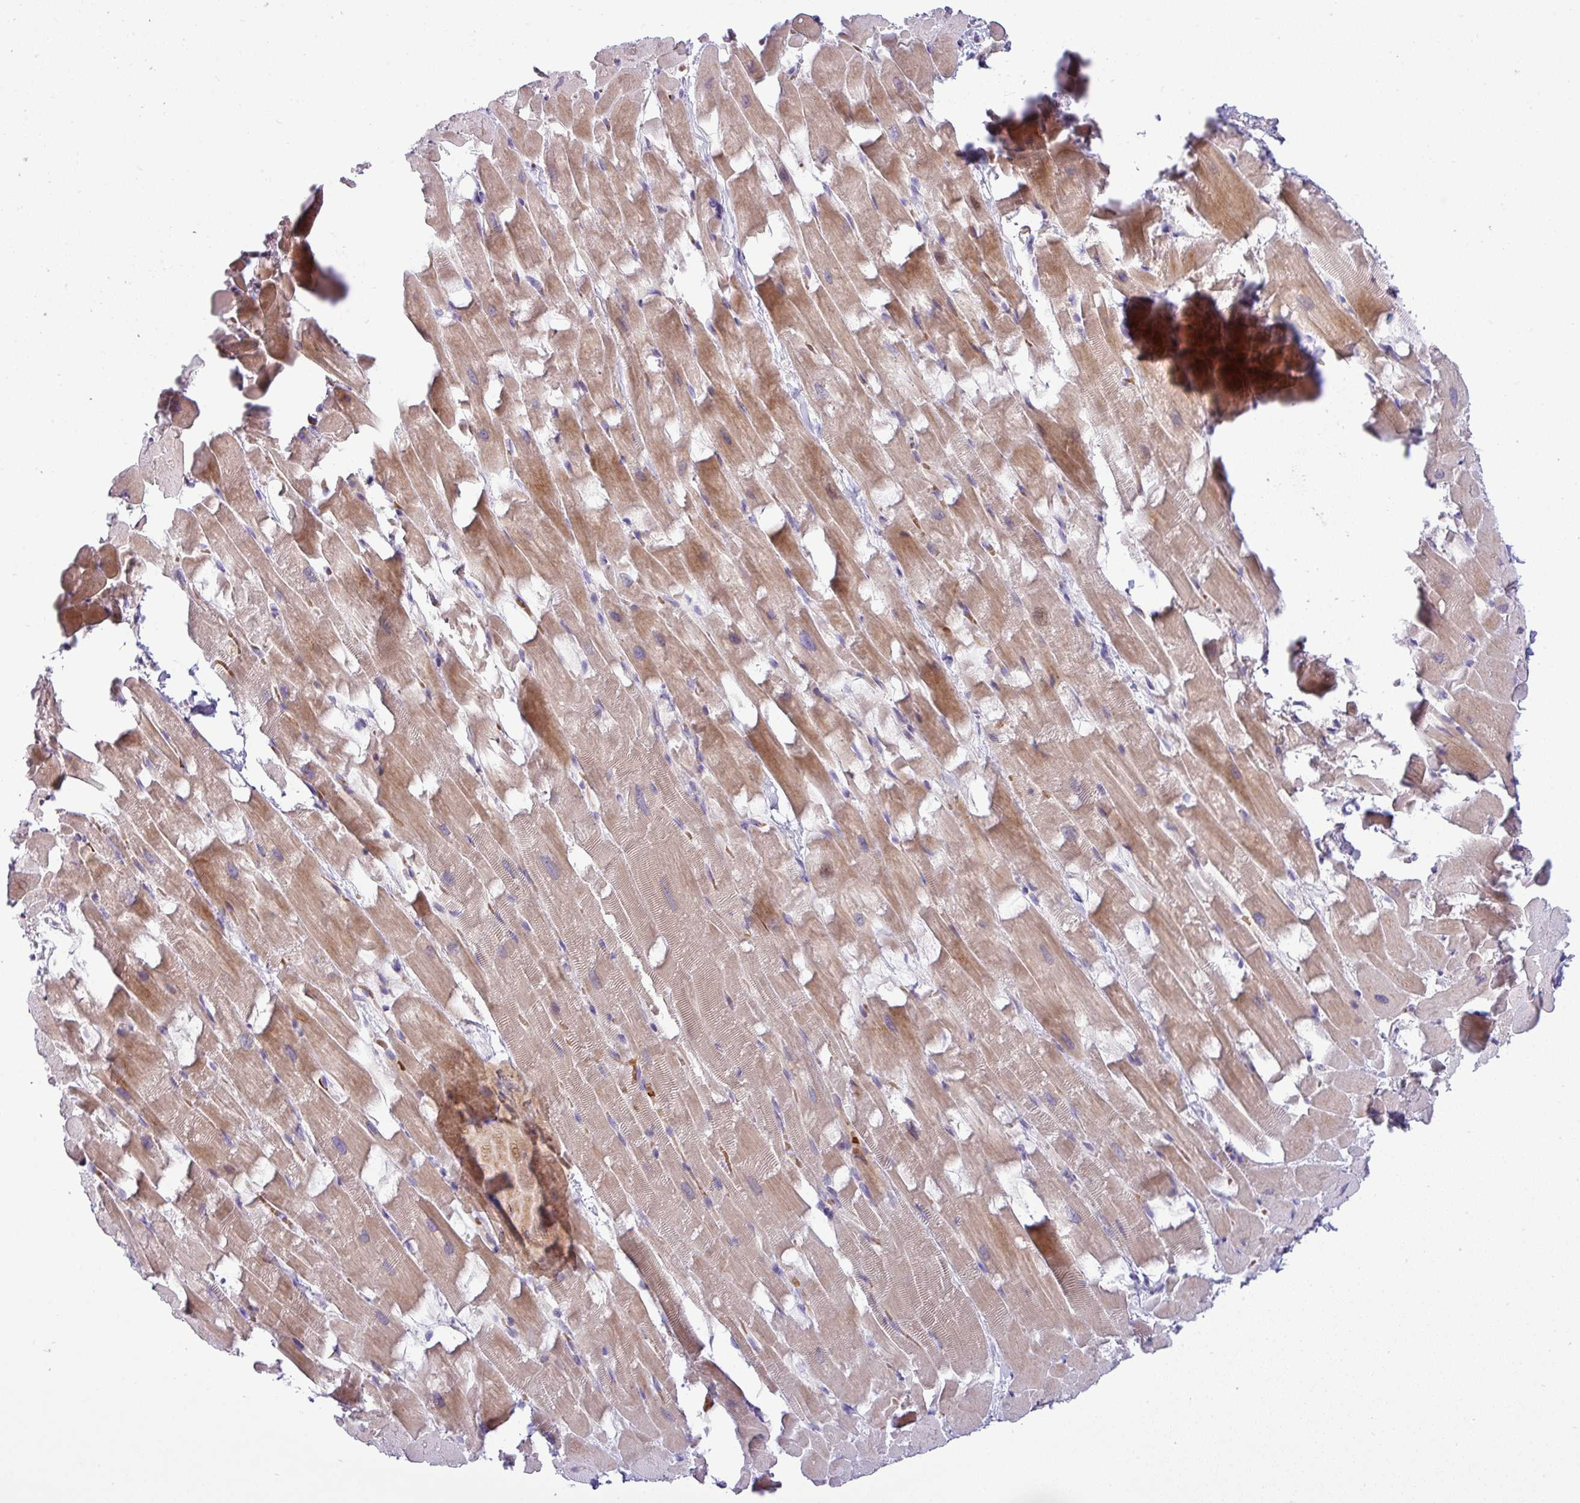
{"staining": {"intensity": "moderate", "quantity": ">75%", "location": "cytoplasmic/membranous,nuclear"}, "tissue": "heart muscle", "cell_type": "Cardiomyocytes", "image_type": "normal", "snomed": [{"axis": "morphology", "description": "Normal tissue, NOS"}, {"axis": "topography", "description": "Heart"}], "caption": "Cardiomyocytes reveal medium levels of moderate cytoplasmic/membranous,nuclear staining in approximately >75% of cells in normal human heart muscle. The staining was performed using DAB (3,3'-diaminobenzidine) to visualize the protein expression in brown, while the nuclei were stained in blue with hematoxylin (Magnification: 20x).", "gene": "ACAP3", "patient": {"sex": "male", "age": 37}}